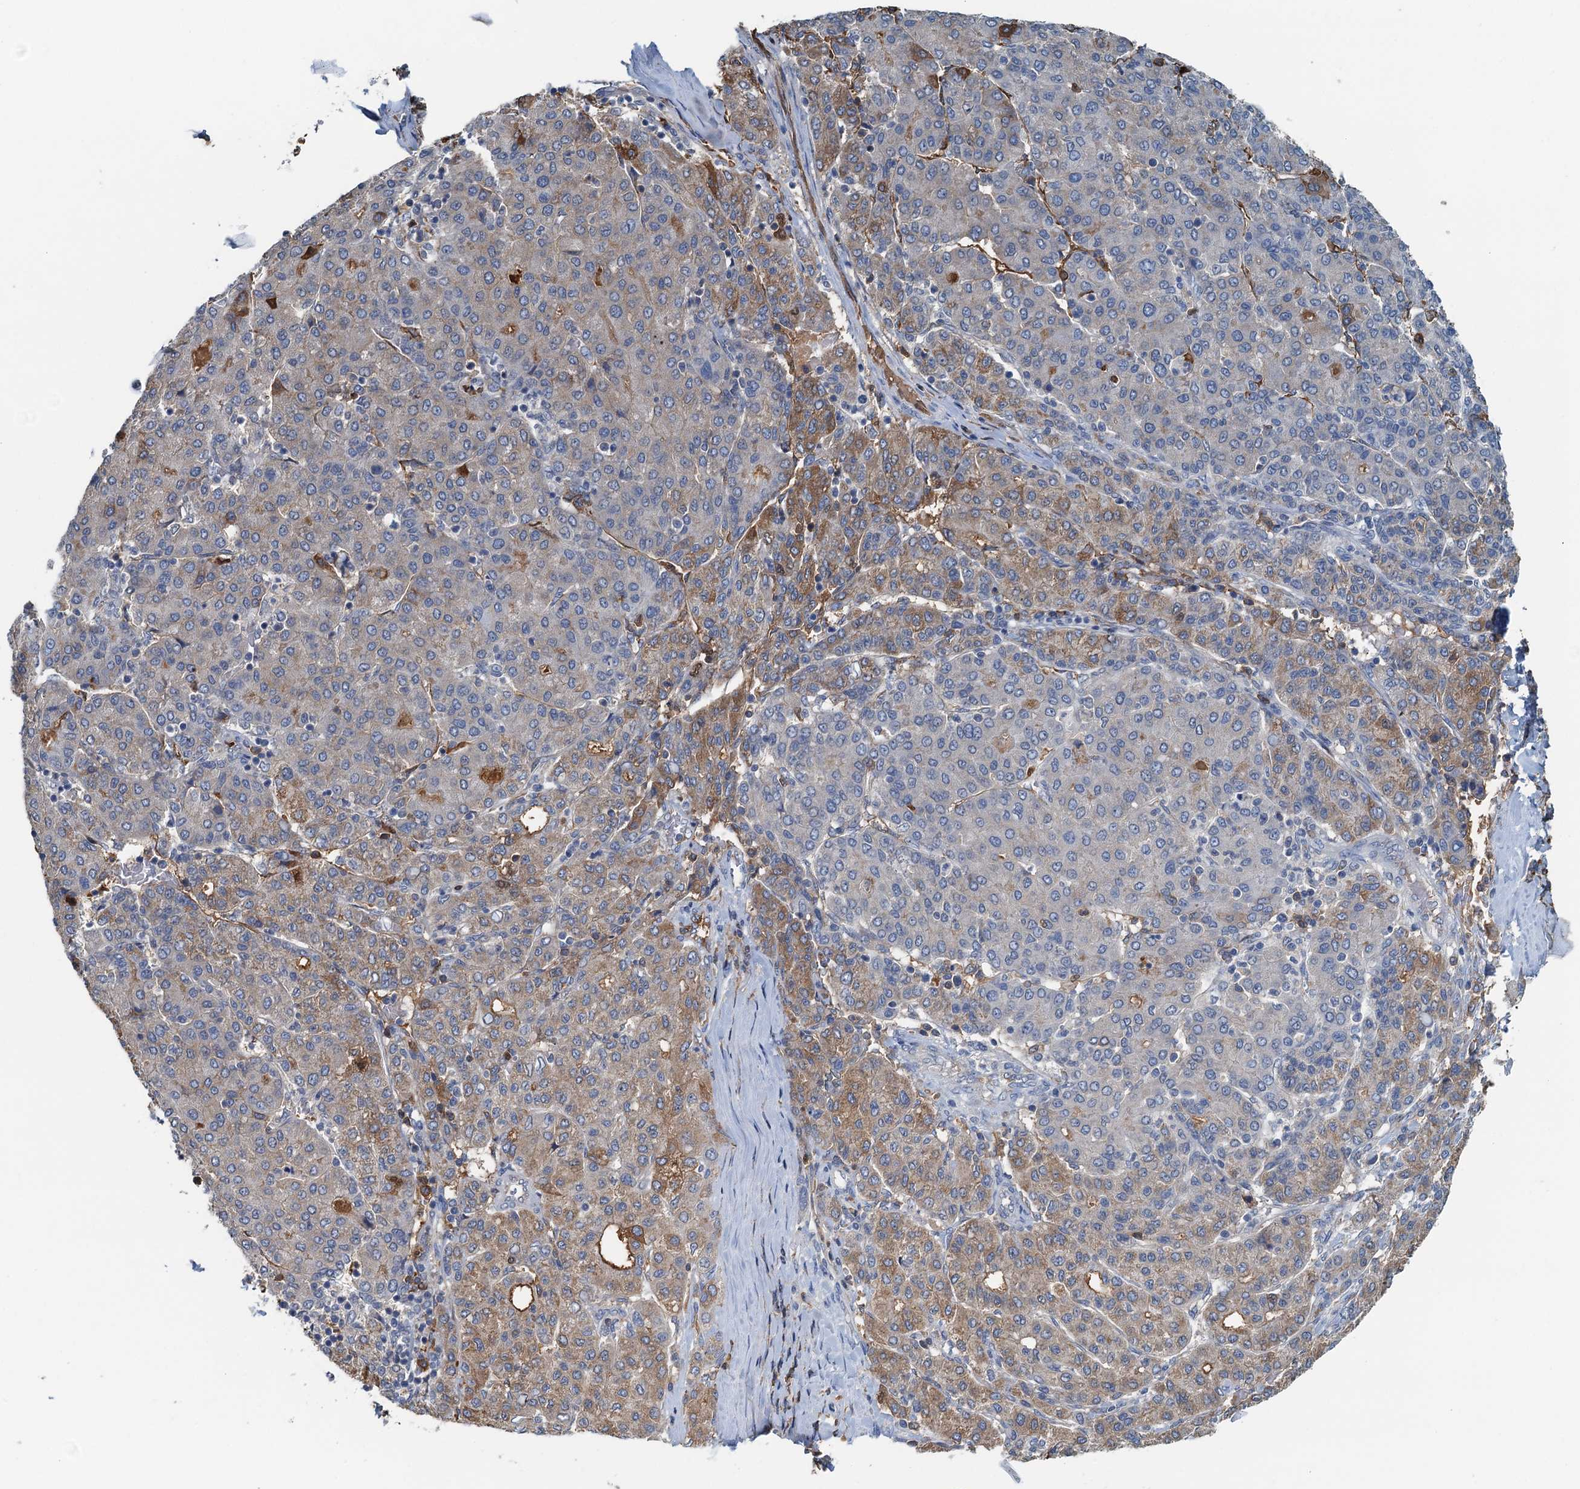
{"staining": {"intensity": "moderate", "quantity": "<25%", "location": "cytoplasmic/membranous"}, "tissue": "liver cancer", "cell_type": "Tumor cells", "image_type": "cancer", "snomed": [{"axis": "morphology", "description": "Carcinoma, Hepatocellular, NOS"}, {"axis": "topography", "description": "Liver"}], "caption": "Immunohistochemical staining of hepatocellular carcinoma (liver) reveals moderate cytoplasmic/membranous protein positivity in approximately <25% of tumor cells. Using DAB (brown) and hematoxylin (blue) stains, captured at high magnification using brightfield microscopy.", "gene": "LSM14B", "patient": {"sex": "male", "age": 65}}